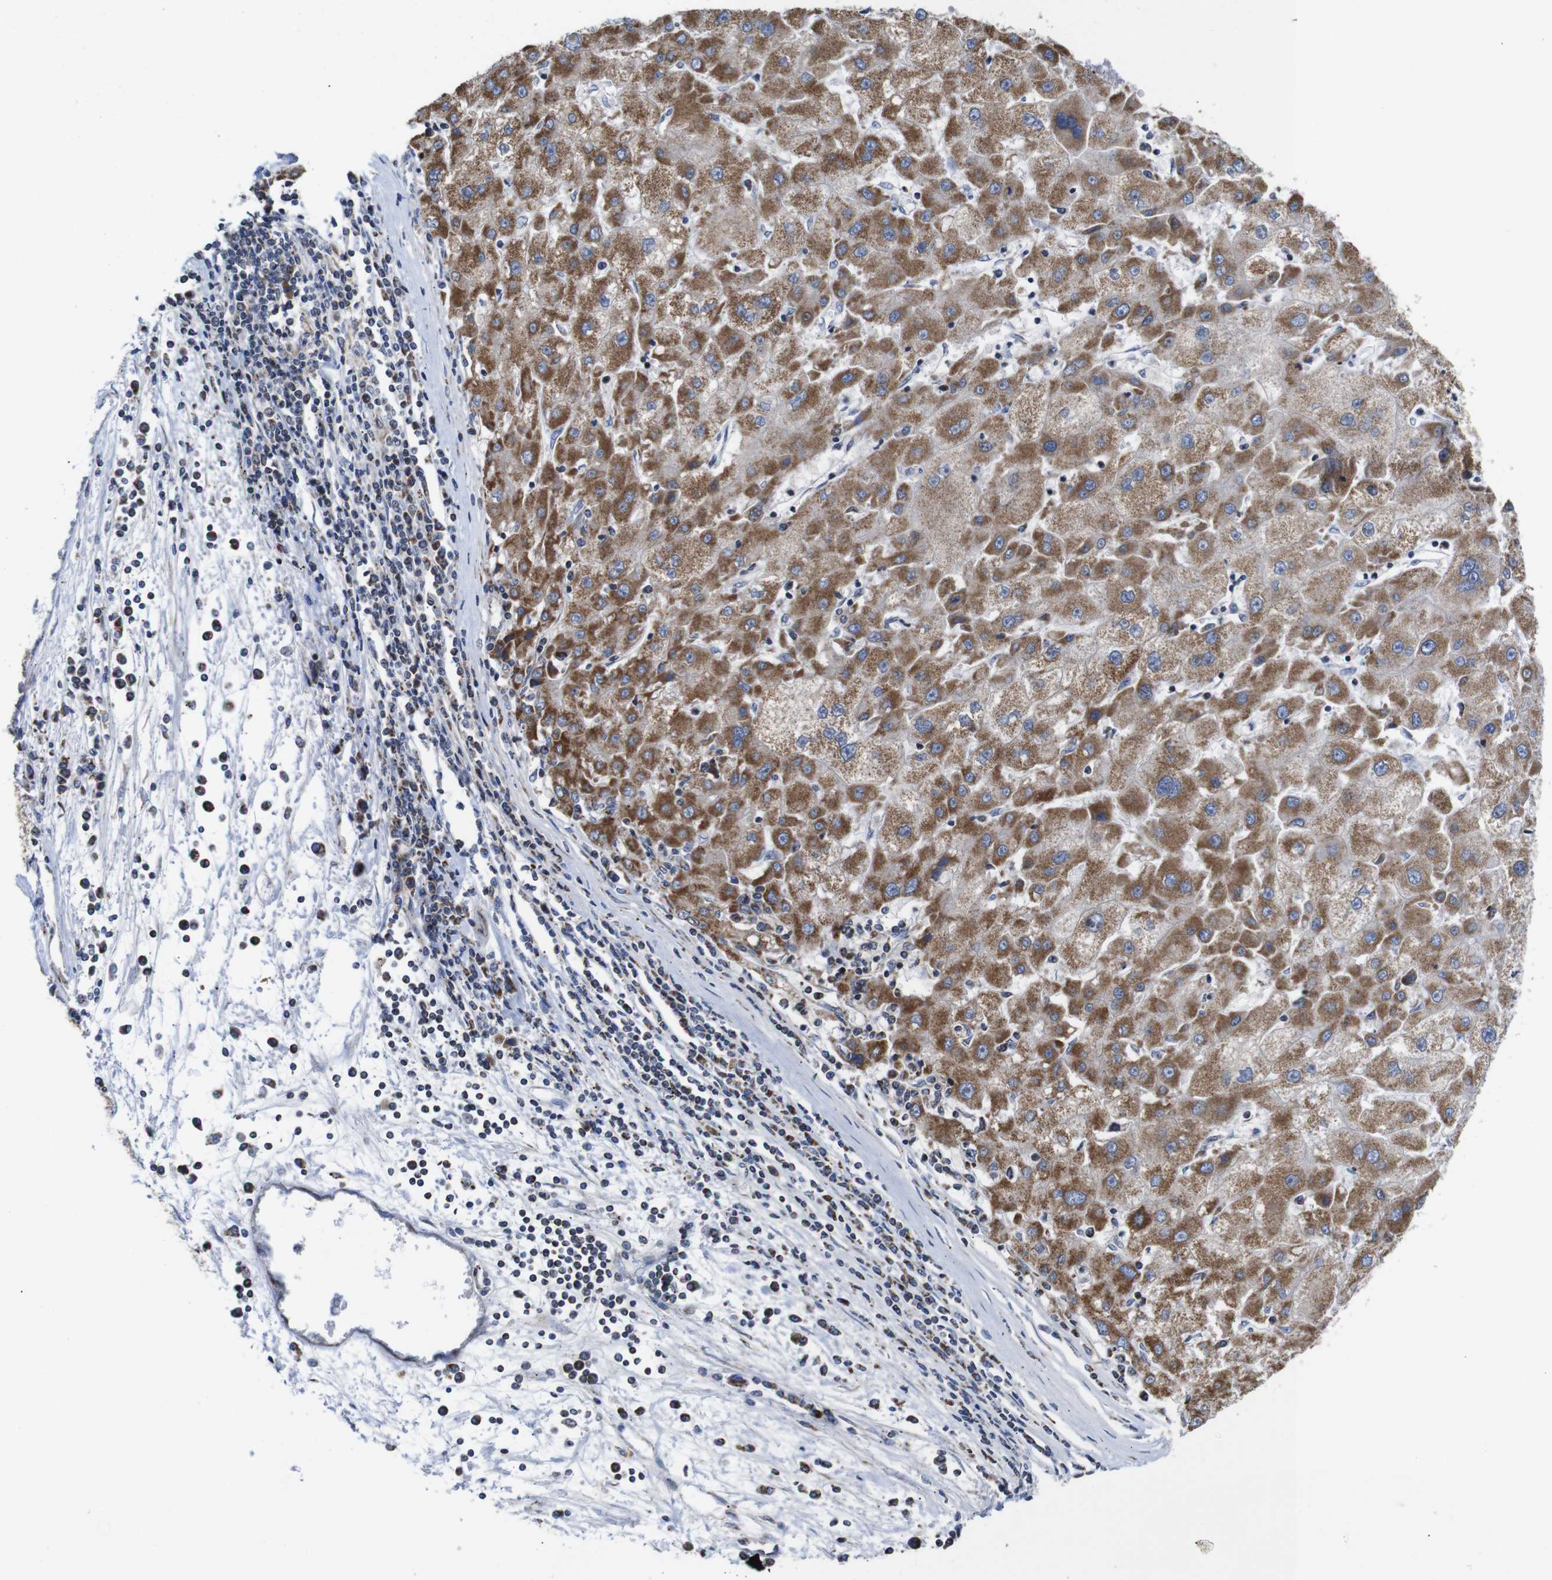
{"staining": {"intensity": "moderate", "quantity": ">75%", "location": "cytoplasmic/membranous"}, "tissue": "liver cancer", "cell_type": "Tumor cells", "image_type": "cancer", "snomed": [{"axis": "morphology", "description": "Carcinoma, Hepatocellular, NOS"}, {"axis": "topography", "description": "Liver"}], "caption": "A brown stain highlights moderate cytoplasmic/membranous staining of a protein in hepatocellular carcinoma (liver) tumor cells.", "gene": "C17orf80", "patient": {"sex": "male", "age": 72}}